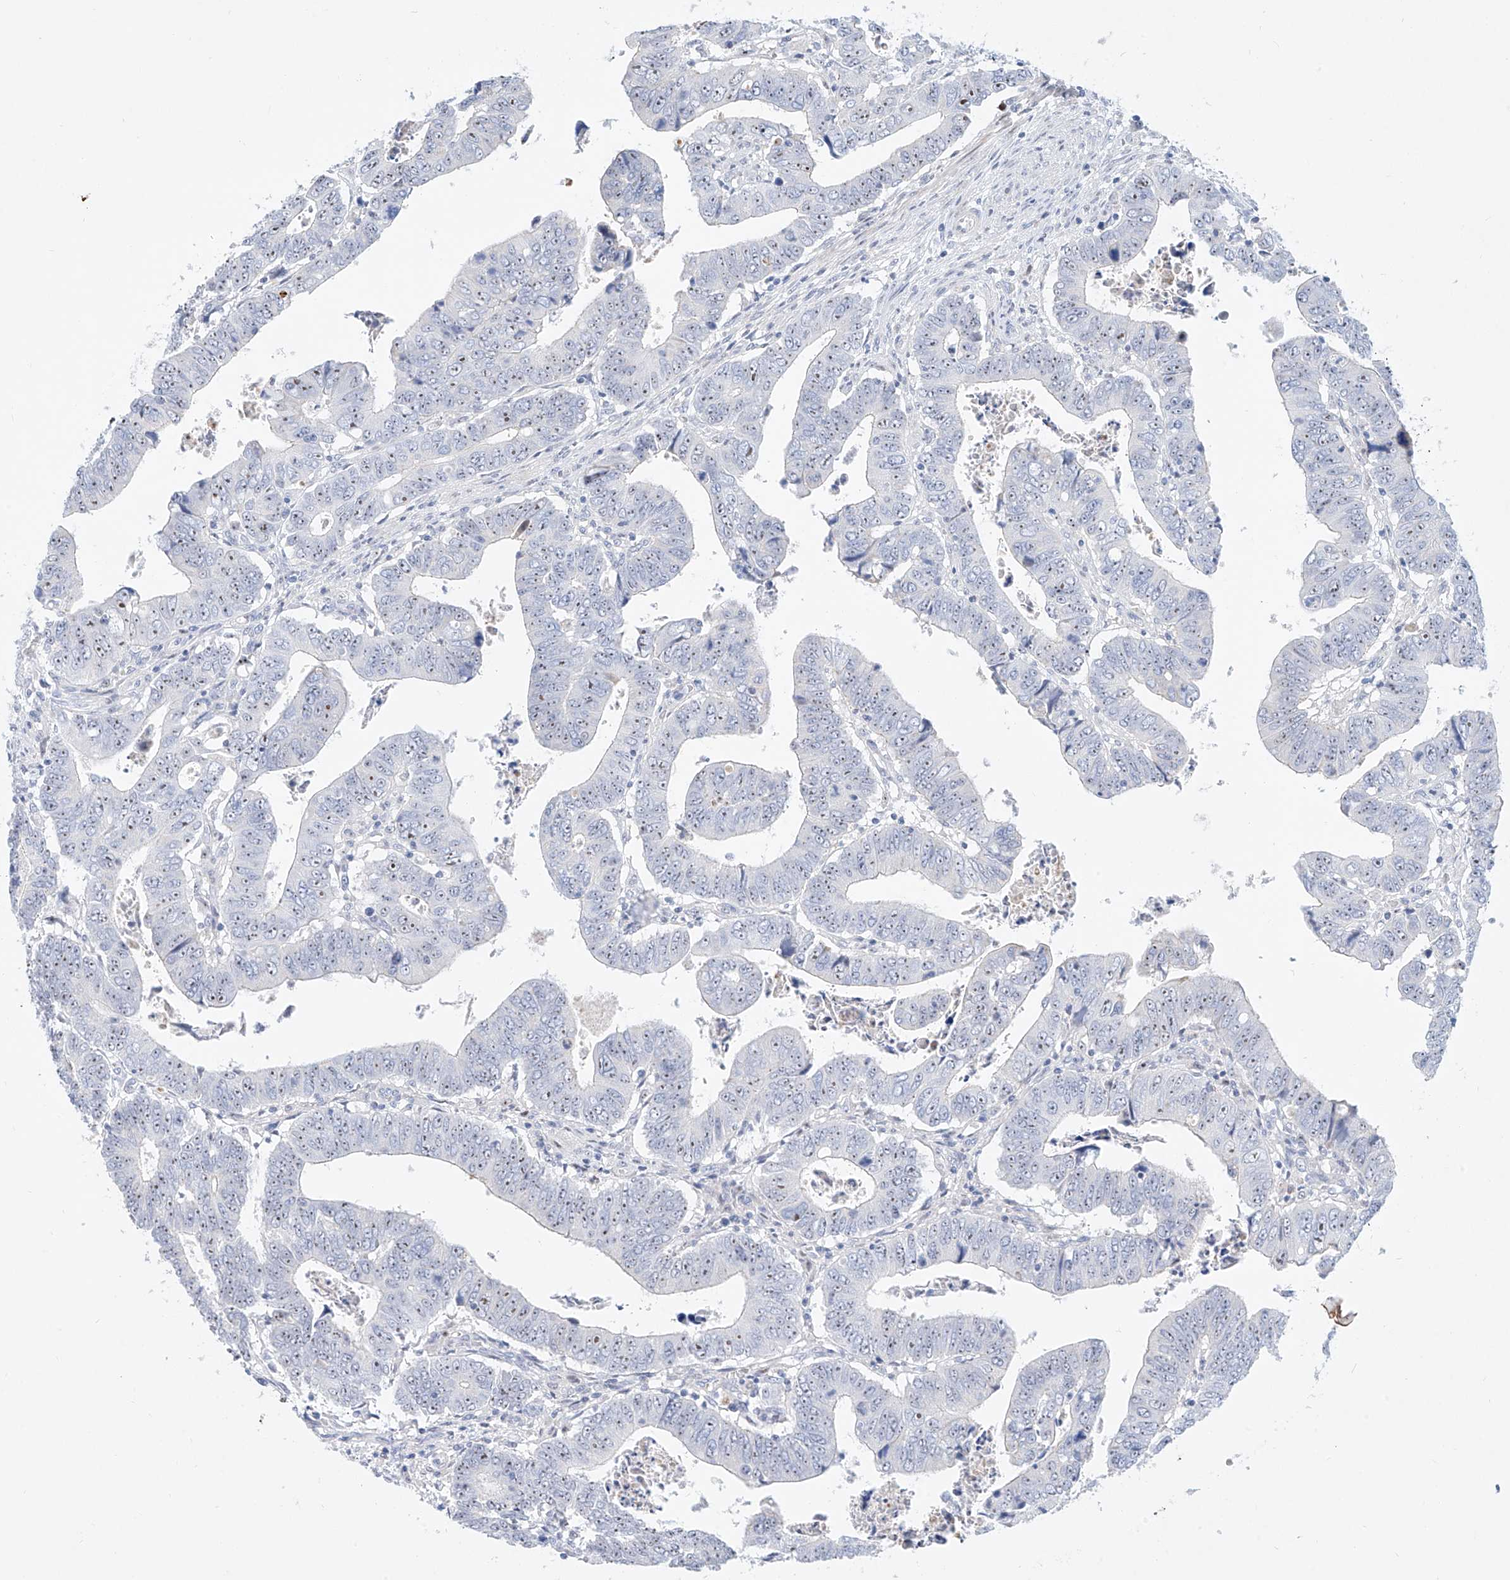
{"staining": {"intensity": "moderate", "quantity": "25%-75%", "location": "nuclear"}, "tissue": "colorectal cancer", "cell_type": "Tumor cells", "image_type": "cancer", "snomed": [{"axis": "morphology", "description": "Normal tissue, NOS"}, {"axis": "morphology", "description": "Adenocarcinoma, NOS"}, {"axis": "topography", "description": "Rectum"}], "caption": "Adenocarcinoma (colorectal) stained for a protein demonstrates moderate nuclear positivity in tumor cells.", "gene": "SNU13", "patient": {"sex": "female", "age": 65}}